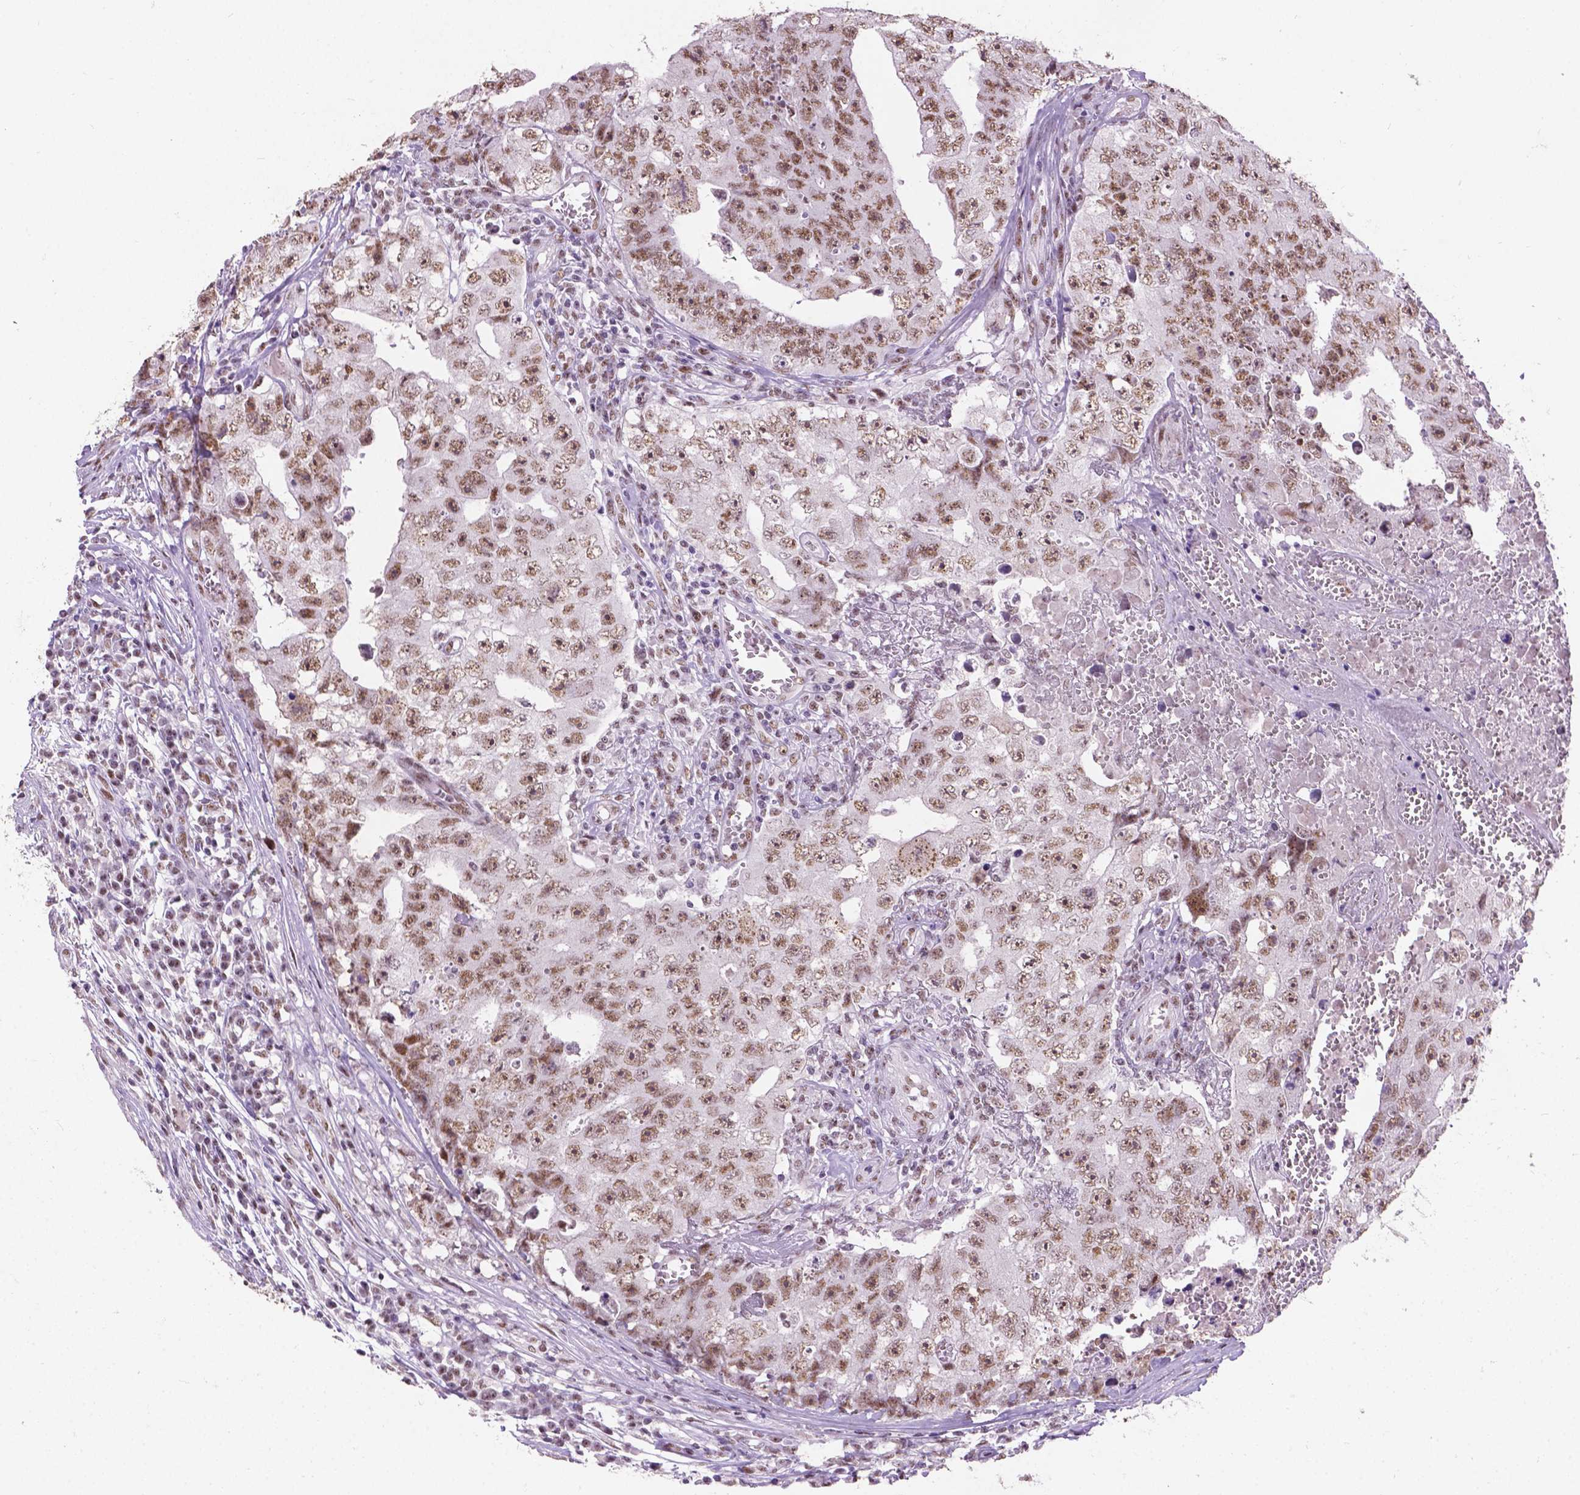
{"staining": {"intensity": "moderate", "quantity": ">75%", "location": "nuclear"}, "tissue": "testis cancer", "cell_type": "Tumor cells", "image_type": "cancer", "snomed": [{"axis": "morphology", "description": "Carcinoma, Embryonal, NOS"}, {"axis": "topography", "description": "Testis"}], "caption": "Embryonal carcinoma (testis) was stained to show a protein in brown. There is medium levels of moderate nuclear expression in approximately >75% of tumor cells.", "gene": "COIL", "patient": {"sex": "male", "age": 36}}